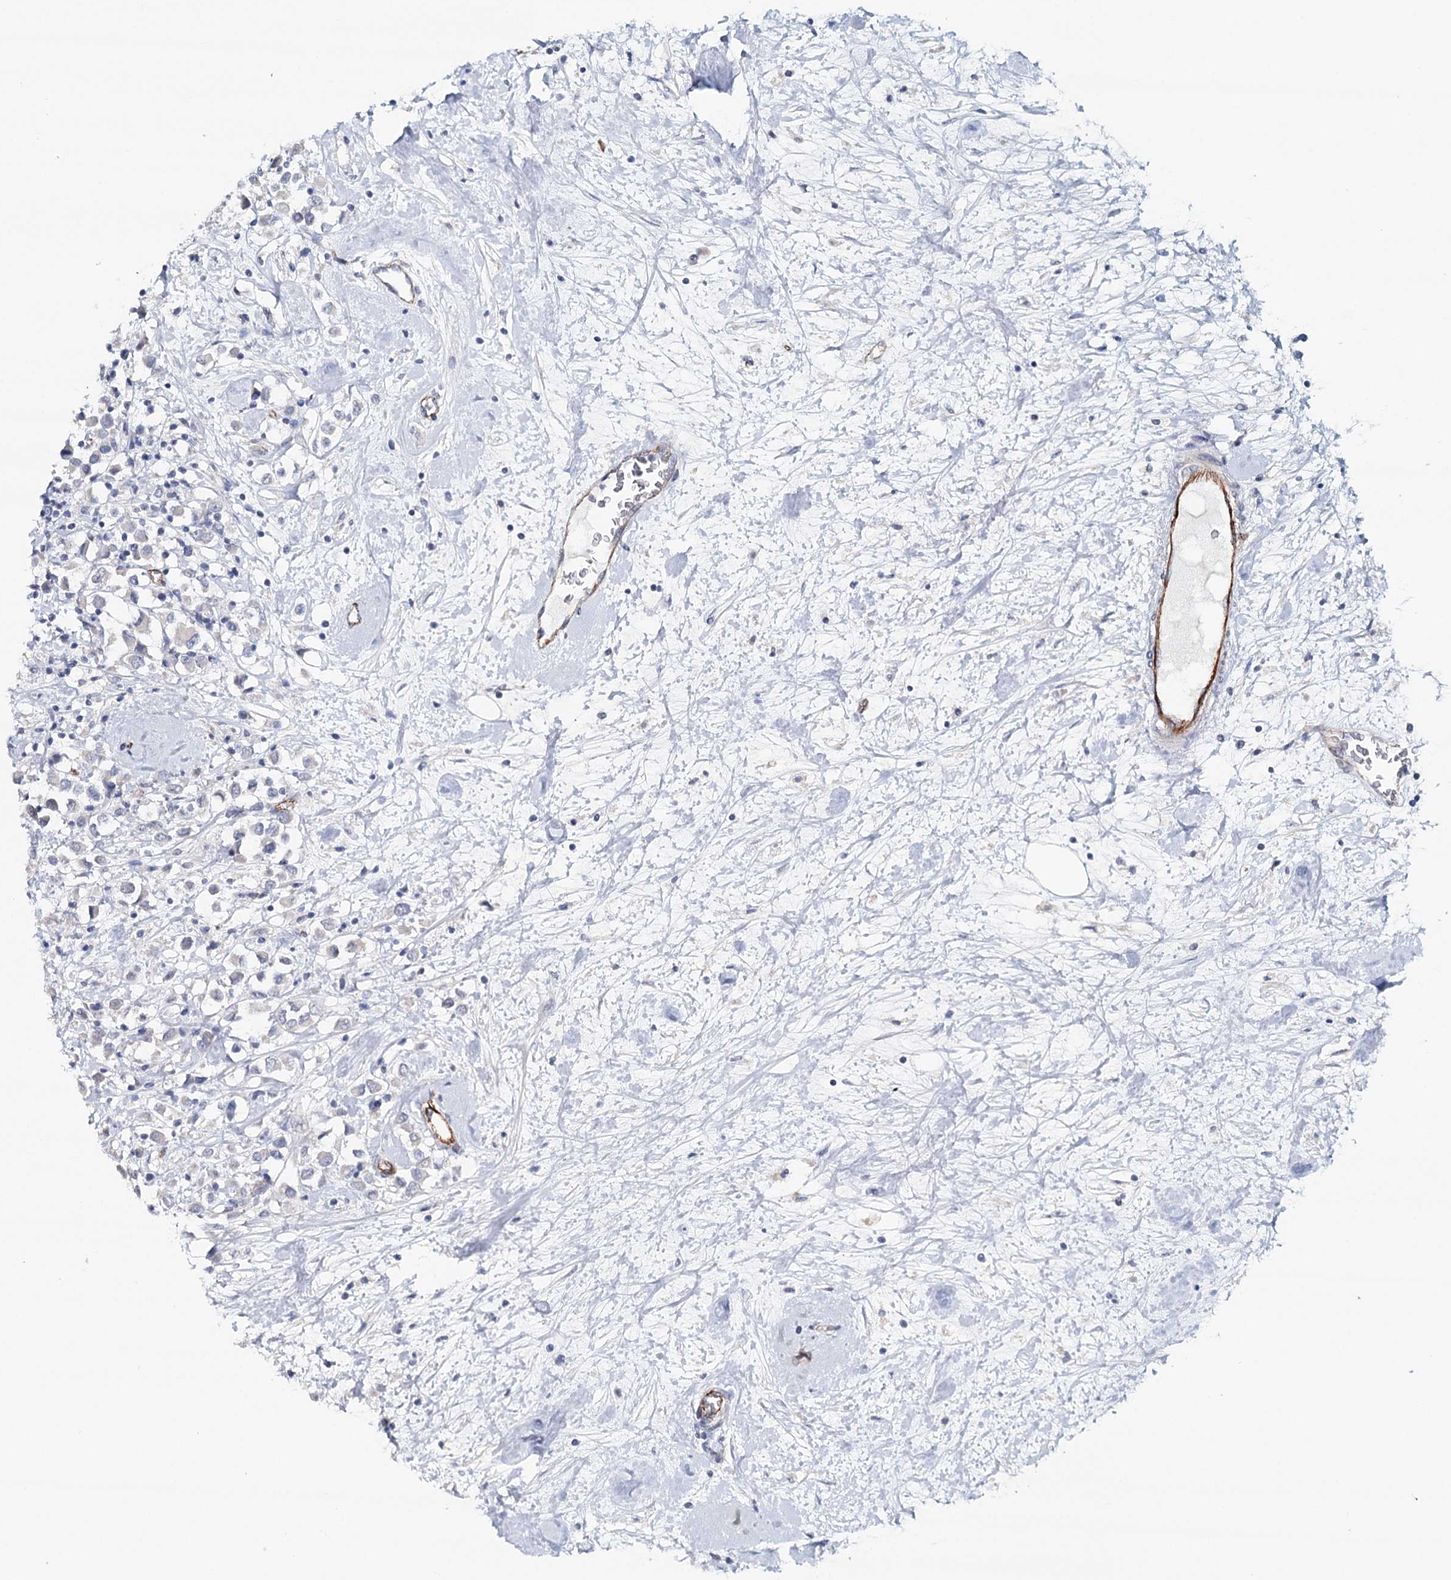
{"staining": {"intensity": "negative", "quantity": "none", "location": "none"}, "tissue": "breast cancer", "cell_type": "Tumor cells", "image_type": "cancer", "snomed": [{"axis": "morphology", "description": "Duct carcinoma"}, {"axis": "topography", "description": "Breast"}], "caption": "Image shows no significant protein staining in tumor cells of breast cancer (intraductal carcinoma).", "gene": "SYNPO", "patient": {"sex": "female", "age": 61}}